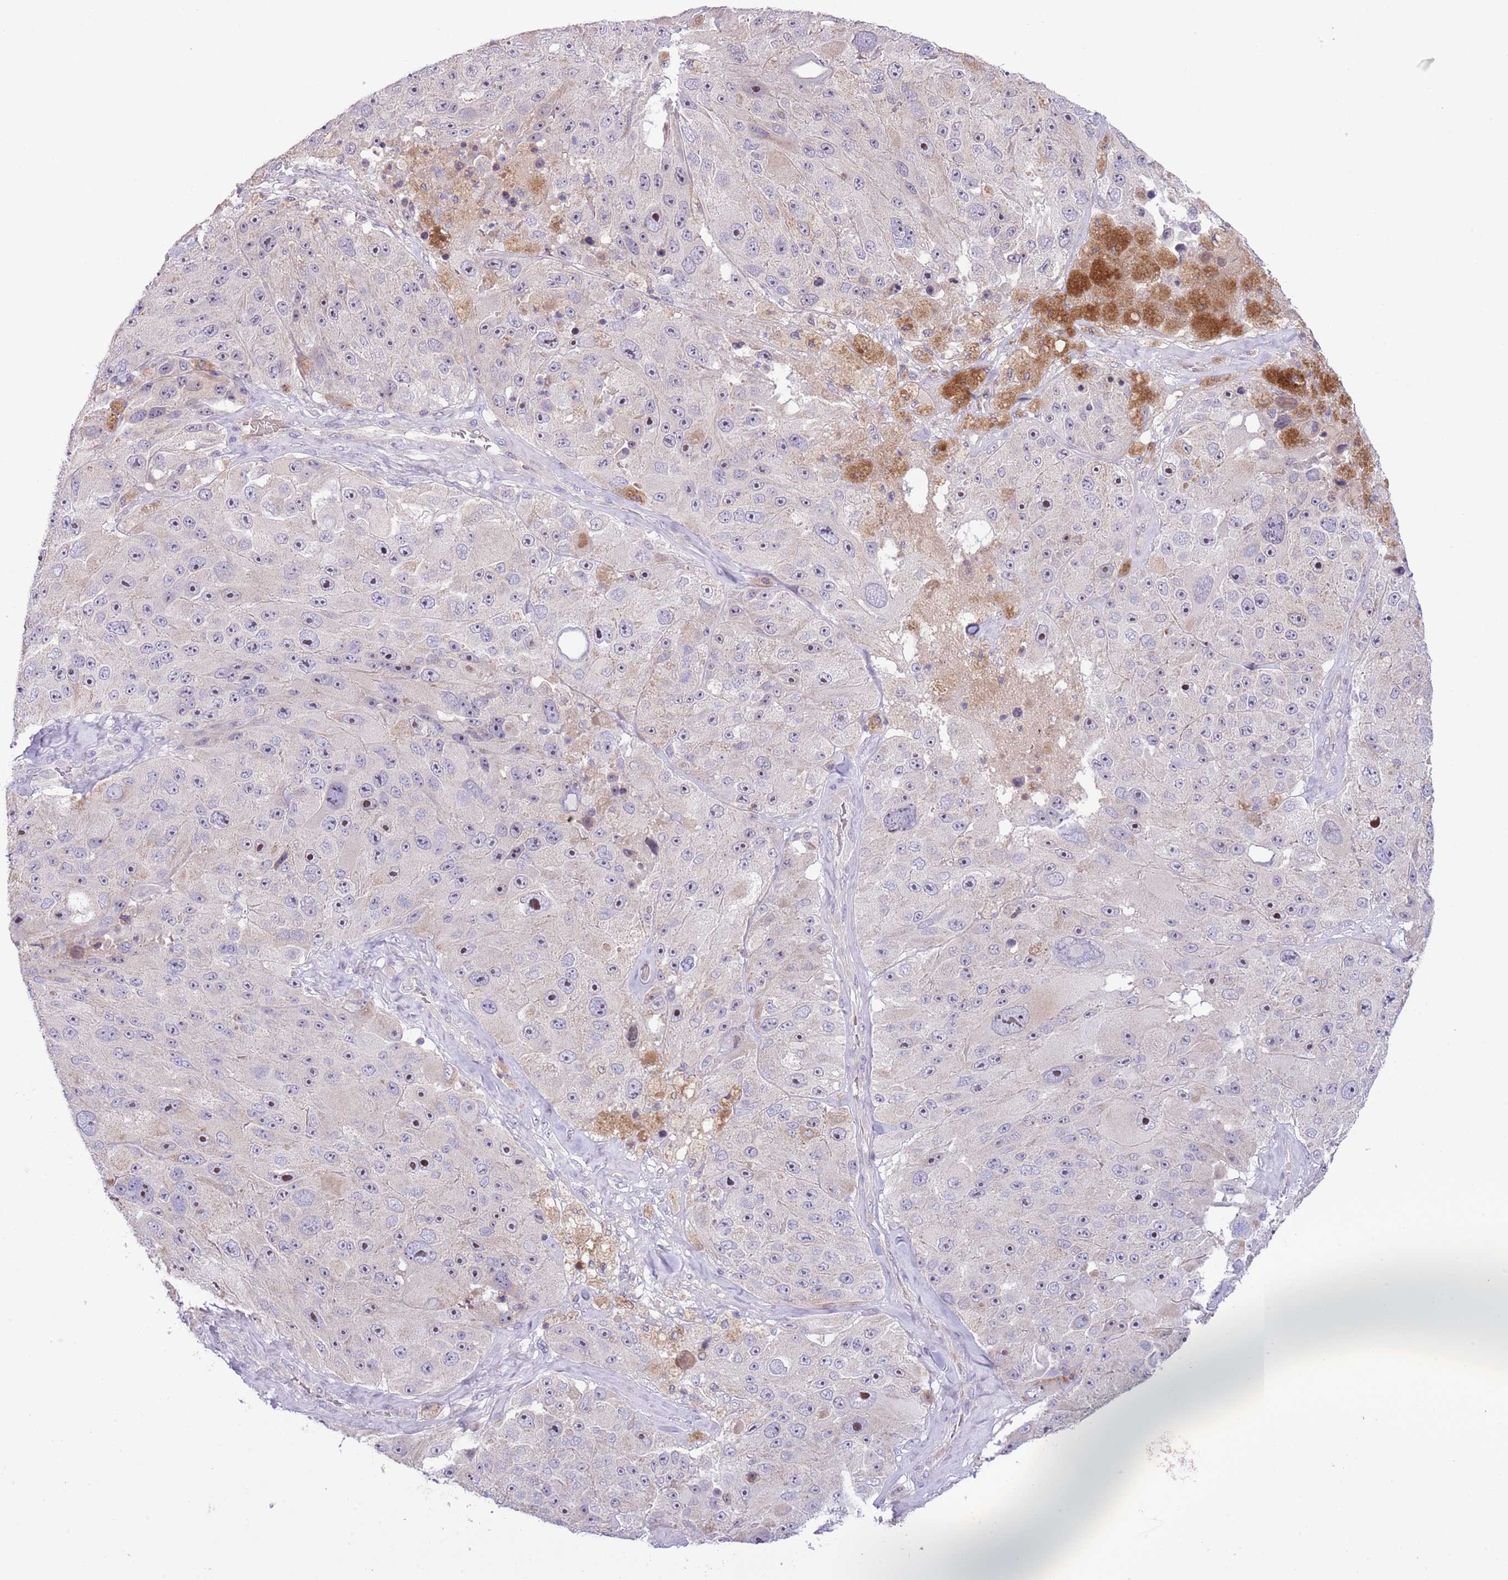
{"staining": {"intensity": "moderate", "quantity": "<25%", "location": "nuclear"}, "tissue": "melanoma", "cell_type": "Tumor cells", "image_type": "cancer", "snomed": [{"axis": "morphology", "description": "Malignant melanoma, Metastatic site"}, {"axis": "topography", "description": "Lymph node"}], "caption": "Melanoma tissue shows moderate nuclear expression in approximately <25% of tumor cells, visualized by immunohistochemistry.", "gene": "AP1S2", "patient": {"sex": "male", "age": 62}}